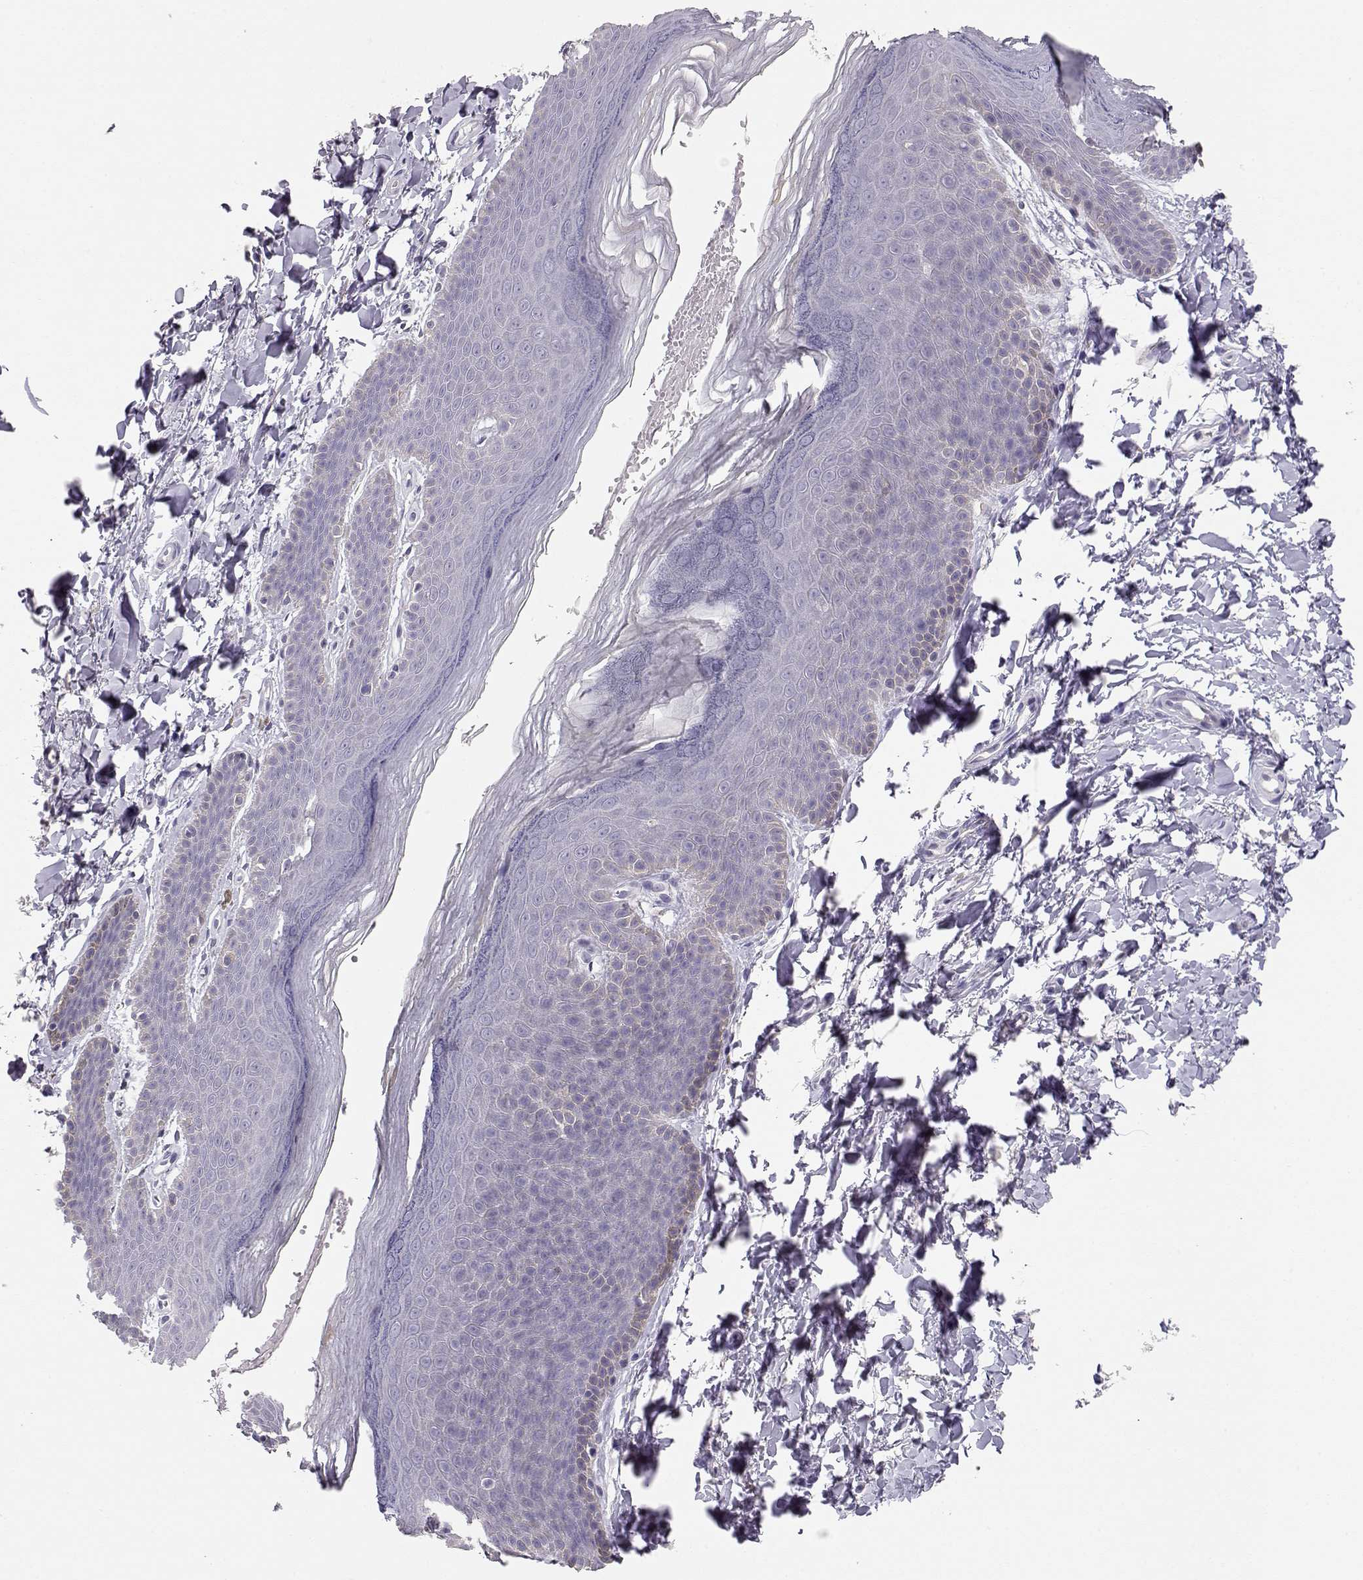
{"staining": {"intensity": "weak", "quantity": "<25%", "location": "cytoplasmic/membranous"}, "tissue": "skin", "cell_type": "Epidermal cells", "image_type": "normal", "snomed": [{"axis": "morphology", "description": "Normal tissue, NOS"}, {"axis": "topography", "description": "Anal"}], "caption": "Epidermal cells are negative for protein expression in benign human skin. The staining was performed using DAB (3,3'-diaminobenzidine) to visualize the protein expression in brown, while the nuclei were stained in blue with hematoxylin (Magnification: 20x).", "gene": "NUTM1", "patient": {"sex": "male", "age": 53}}